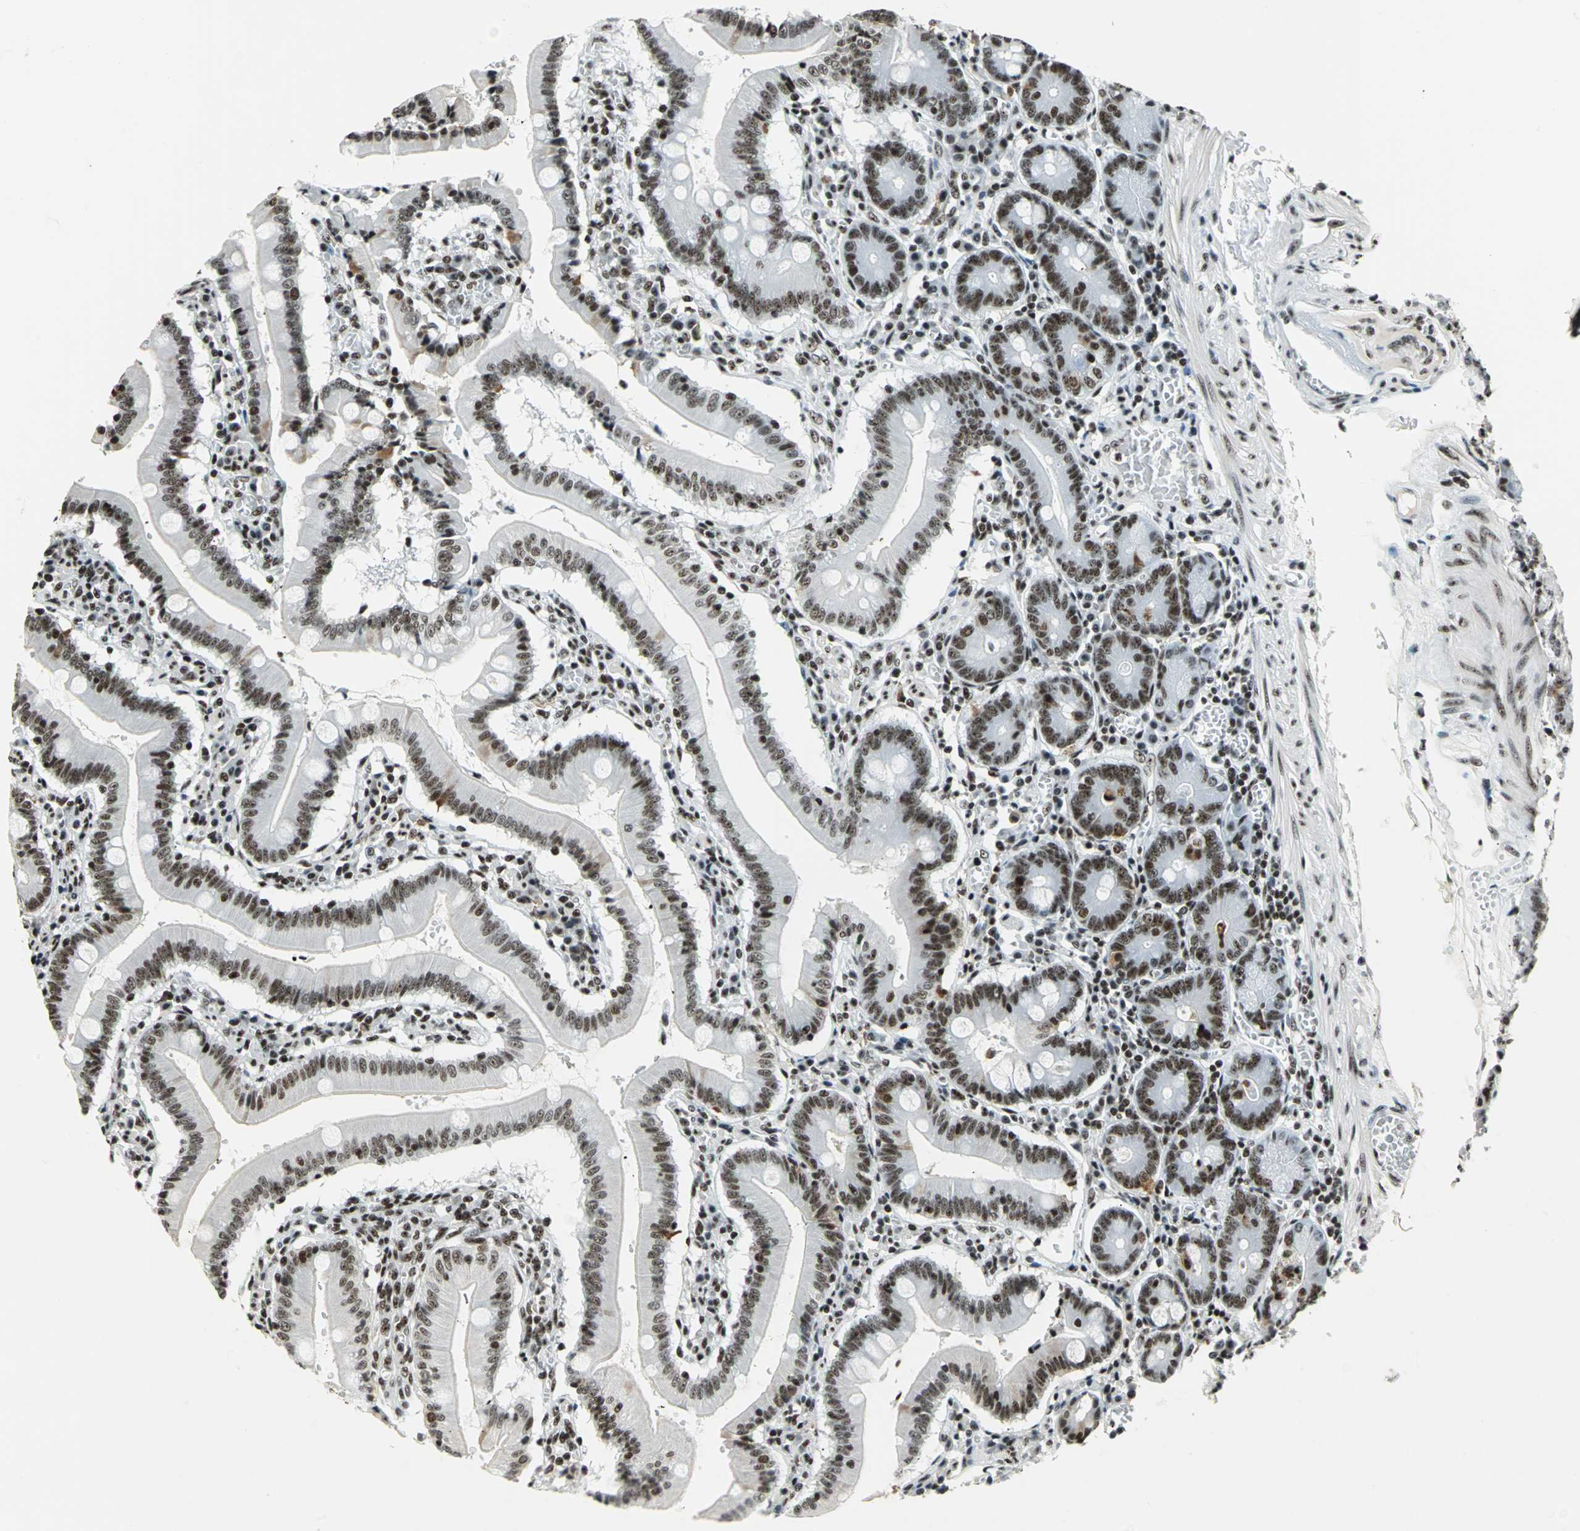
{"staining": {"intensity": "strong", "quantity": ">75%", "location": "nuclear"}, "tissue": "small intestine", "cell_type": "Glandular cells", "image_type": "normal", "snomed": [{"axis": "morphology", "description": "Normal tissue, NOS"}, {"axis": "topography", "description": "Small intestine"}], "caption": "Immunohistochemistry staining of normal small intestine, which shows high levels of strong nuclear expression in approximately >75% of glandular cells indicating strong nuclear protein staining. The staining was performed using DAB (3,3'-diaminobenzidine) (brown) for protein detection and nuclei were counterstained in hematoxylin (blue).", "gene": "UBTF", "patient": {"sex": "male", "age": 71}}